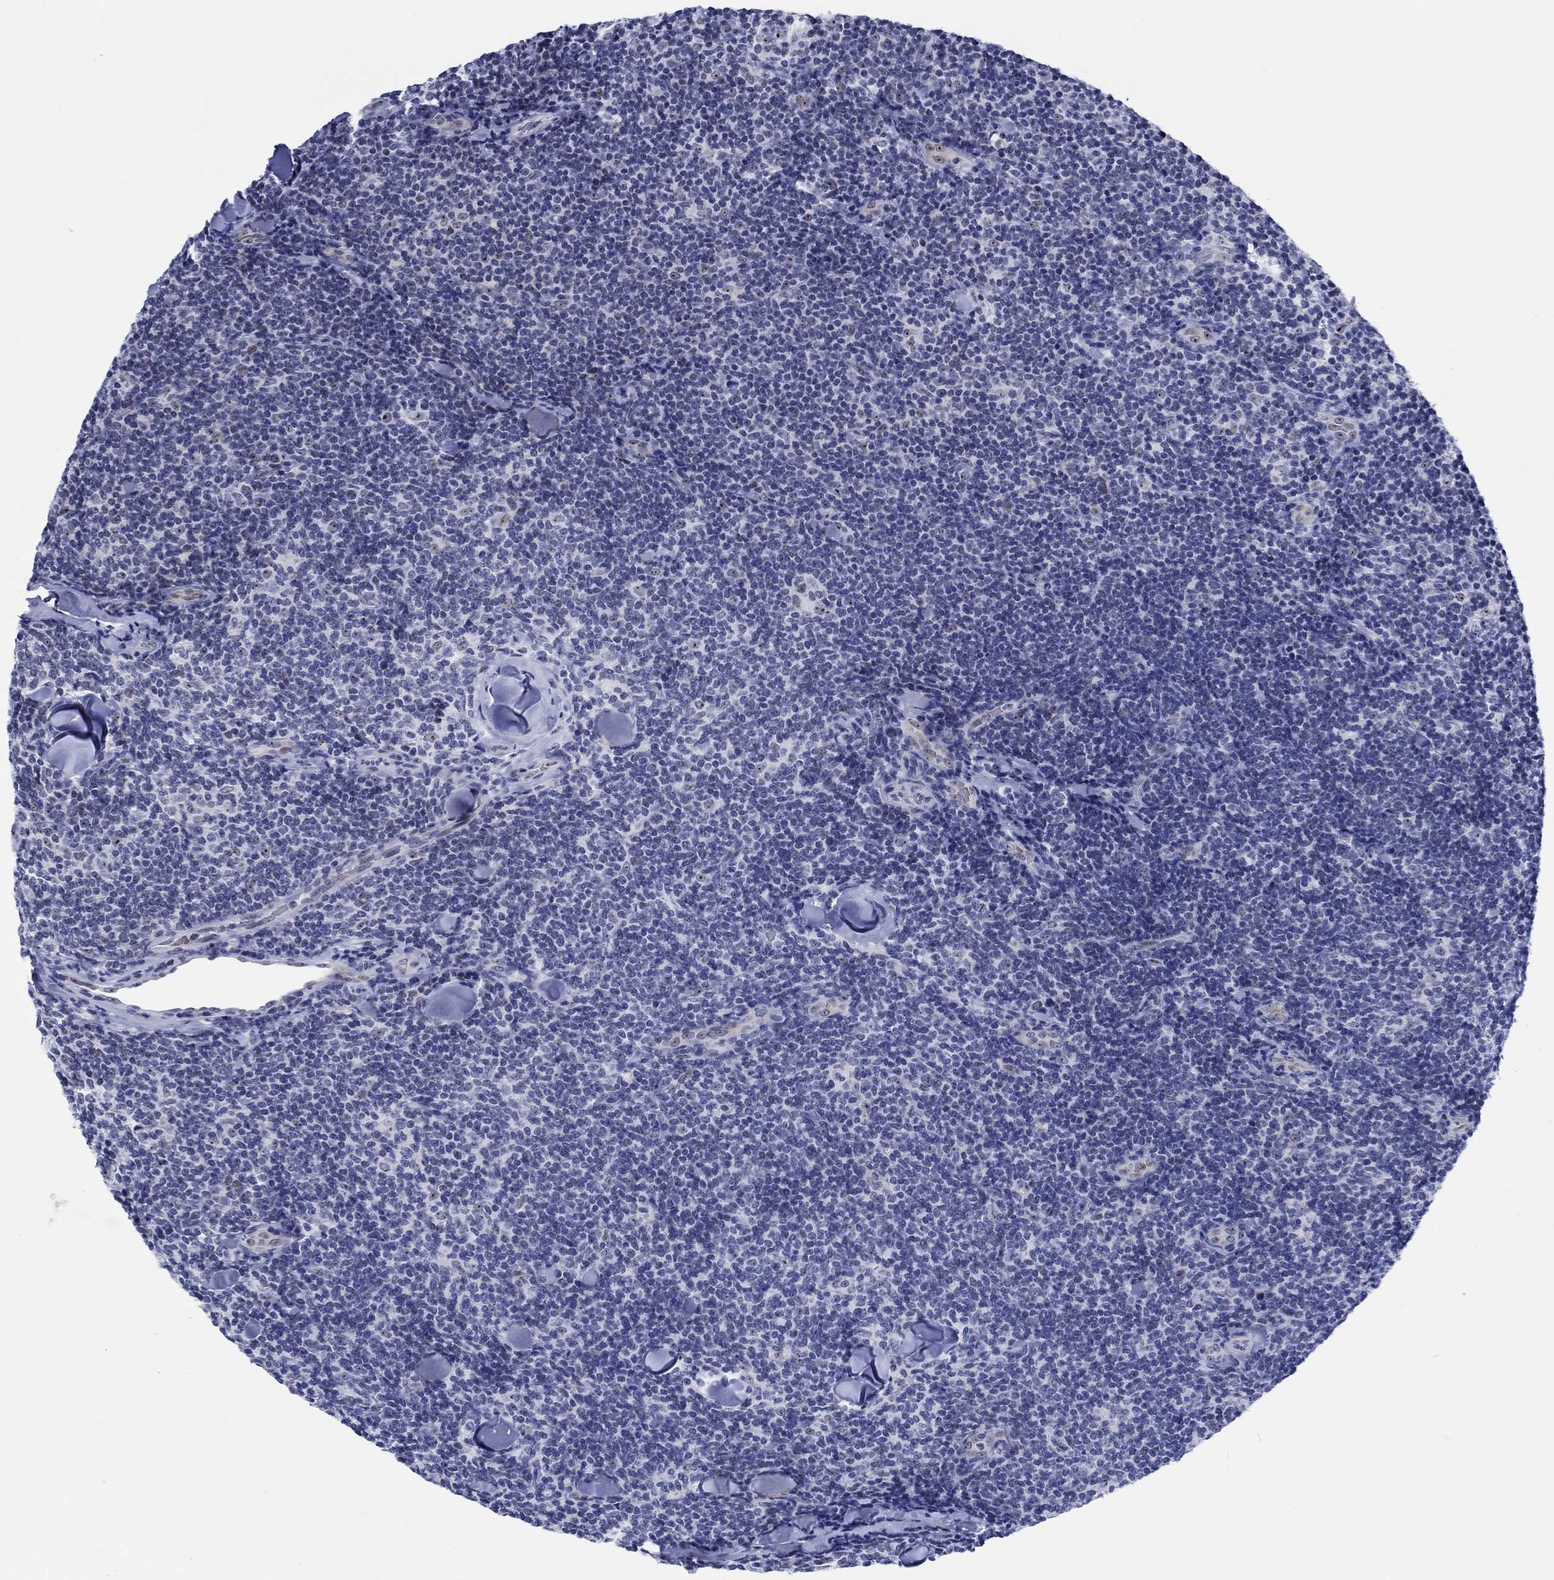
{"staining": {"intensity": "negative", "quantity": "none", "location": "none"}, "tissue": "lymphoma", "cell_type": "Tumor cells", "image_type": "cancer", "snomed": [{"axis": "morphology", "description": "Malignant lymphoma, non-Hodgkin's type, Low grade"}, {"axis": "topography", "description": "Lymph node"}], "caption": "Histopathology image shows no significant protein positivity in tumor cells of low-grade malignant lymphoma, non-Hodgkin's type.", "gene": "ZNF446", "patient": {"sex": "female", "age": 56}}